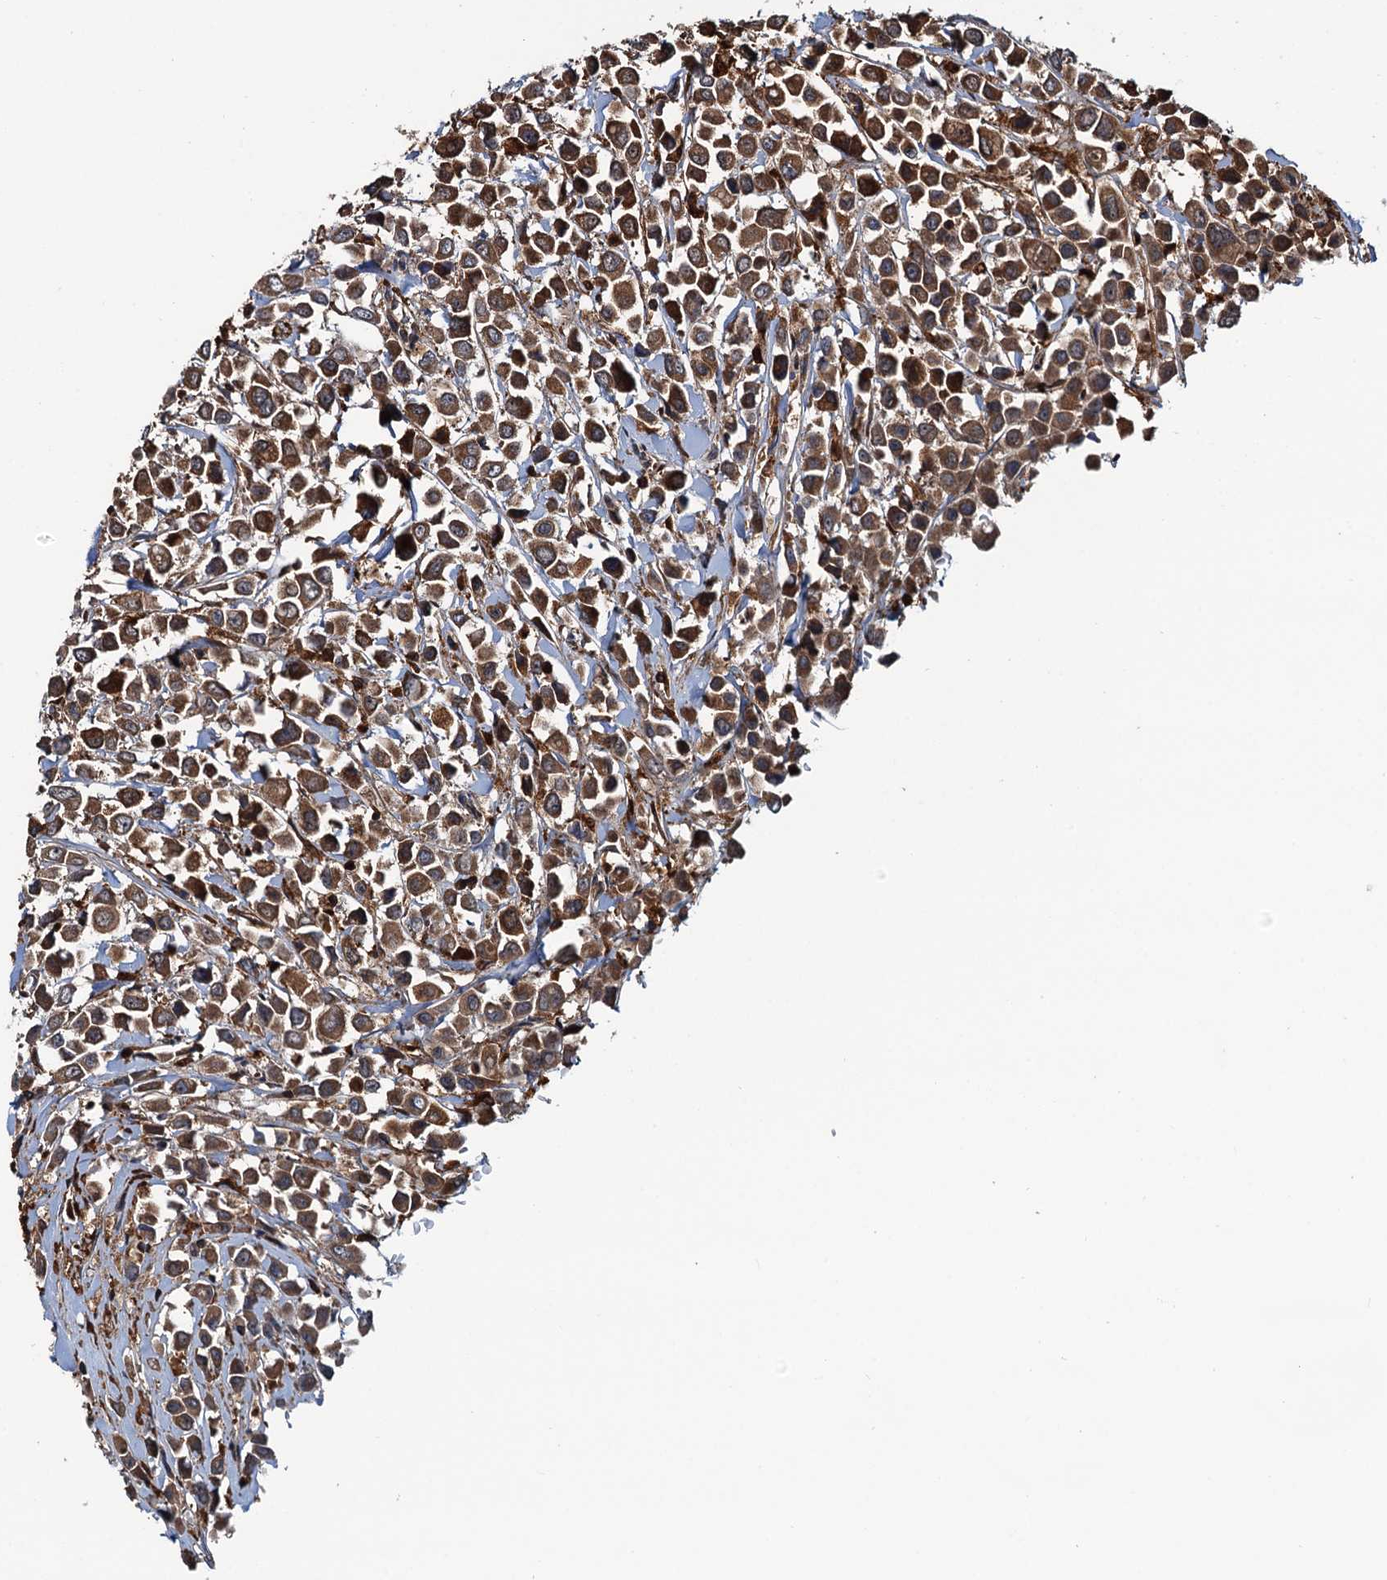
{"staining": {"intensity": "strong", "quantity": "25%-75%", "location": "cytoplasmic/membranous"}, "tissue": "breast cancer", "cell_type": "Tumor cells", "image_type": "cancer", "snomed": [{"axis": "morphology", "description": "Duct carcinoma"}, {"axis": "topography", "description": "Breast"}], "caption": "This histopathology image shows immunohistochemistry (IHC) staining of human breast cancer (invasive ductal carcinoma), with high strong cytoplasmic/membranous staining in approximately 25%-75% of tumor cells.", "gene": "USP6NL", "patient": {"sex": "female", "age": 61}}